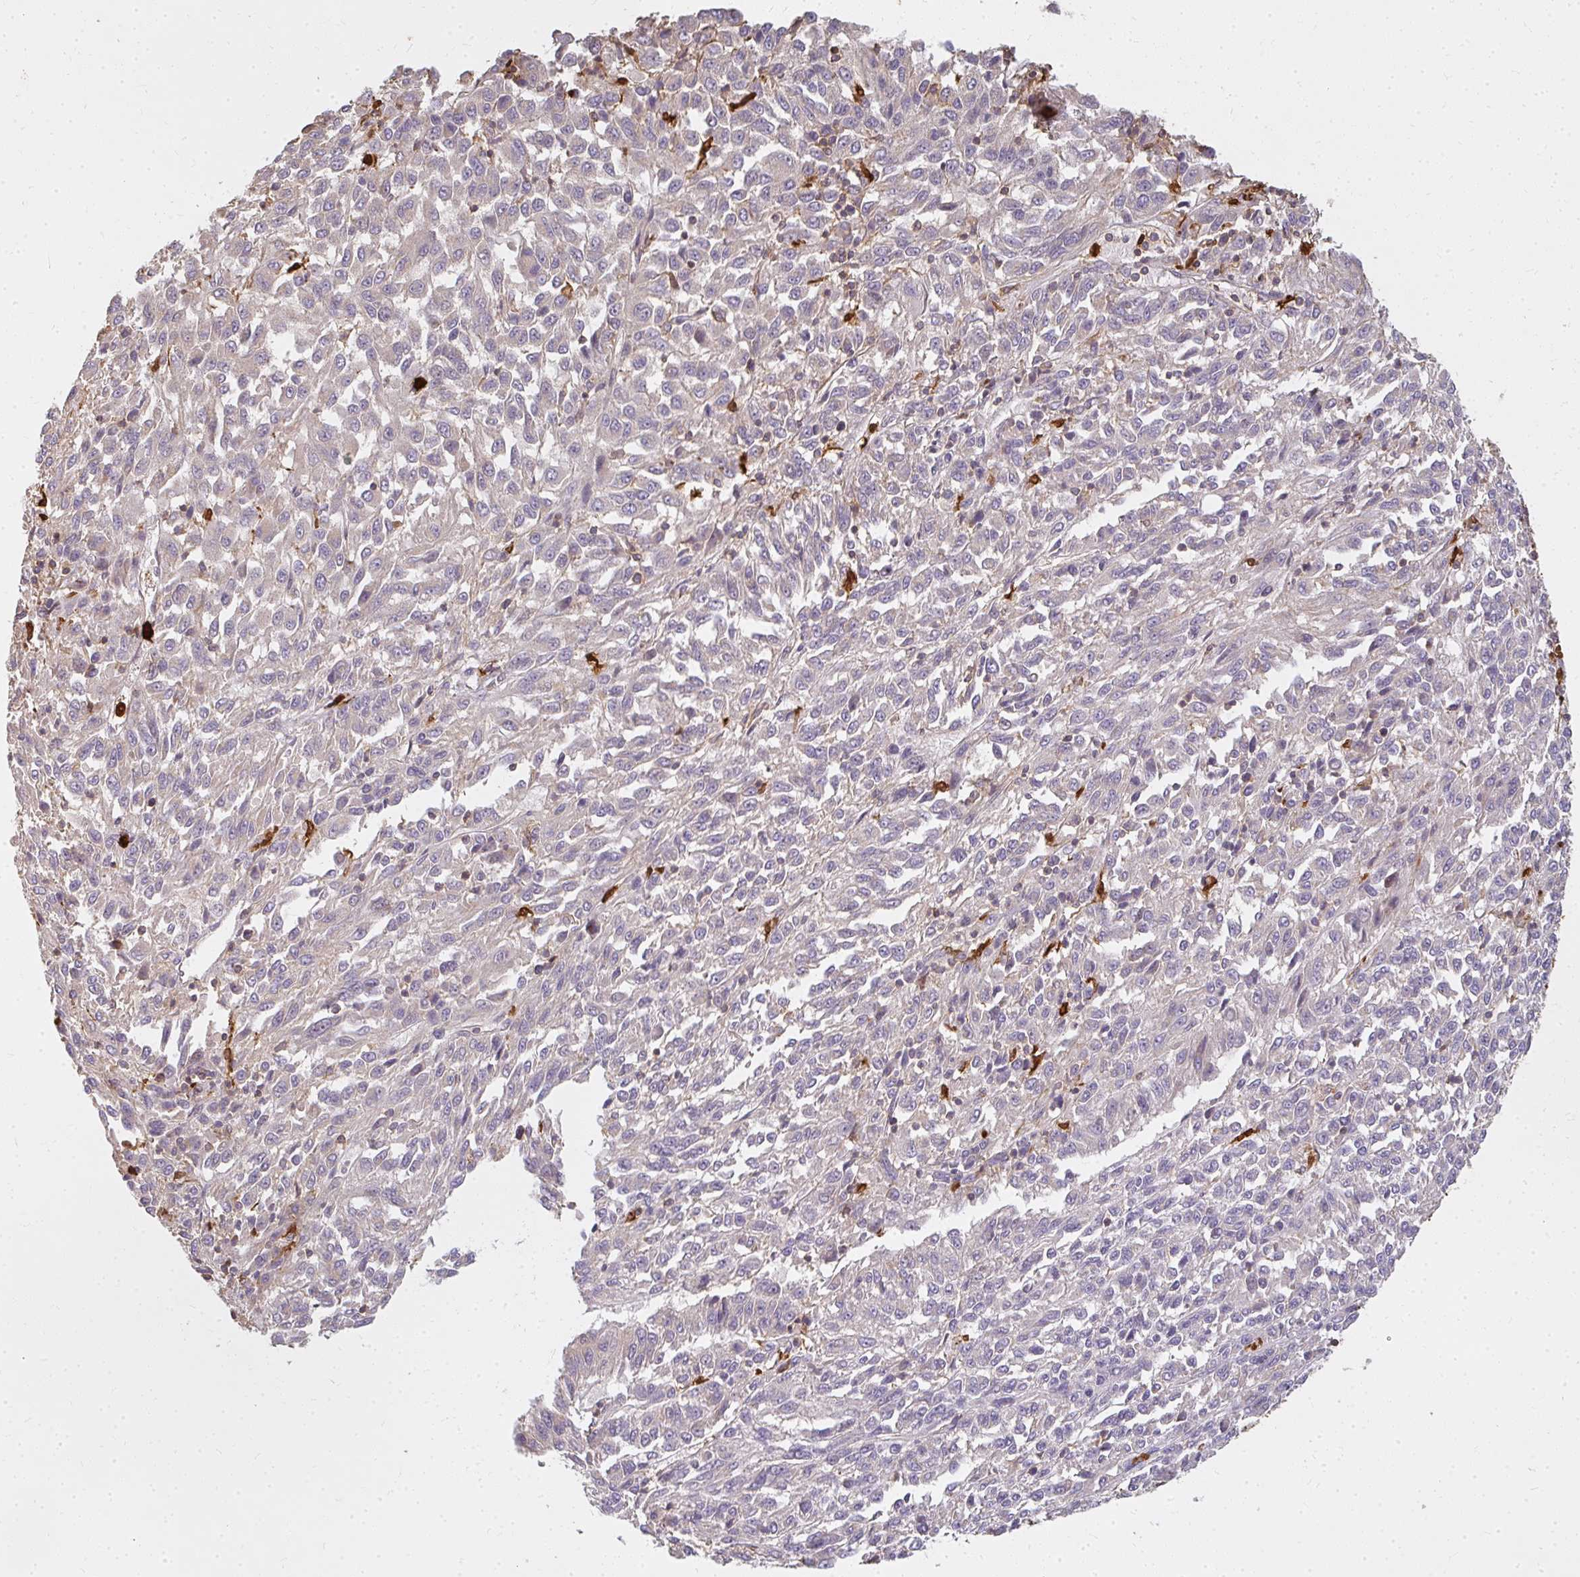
{"staining": {"intensity": "negative", "quantity": "none", "location": "none"}, "tissue": "melanoma", "cell_type": "Tumor cells", "image_type": "cancer", "snomed": [{"axis": "morphology", "description": "Malignant melanoma, Metastatic site"}, {"axis": "topography", "description": "Lung"}], "caption": "There is no significant staining in tumor cells of malignant melanoma (metastatic site).", "gene": "CNTRL", "patient": {"sex": "male", "age": 64}}